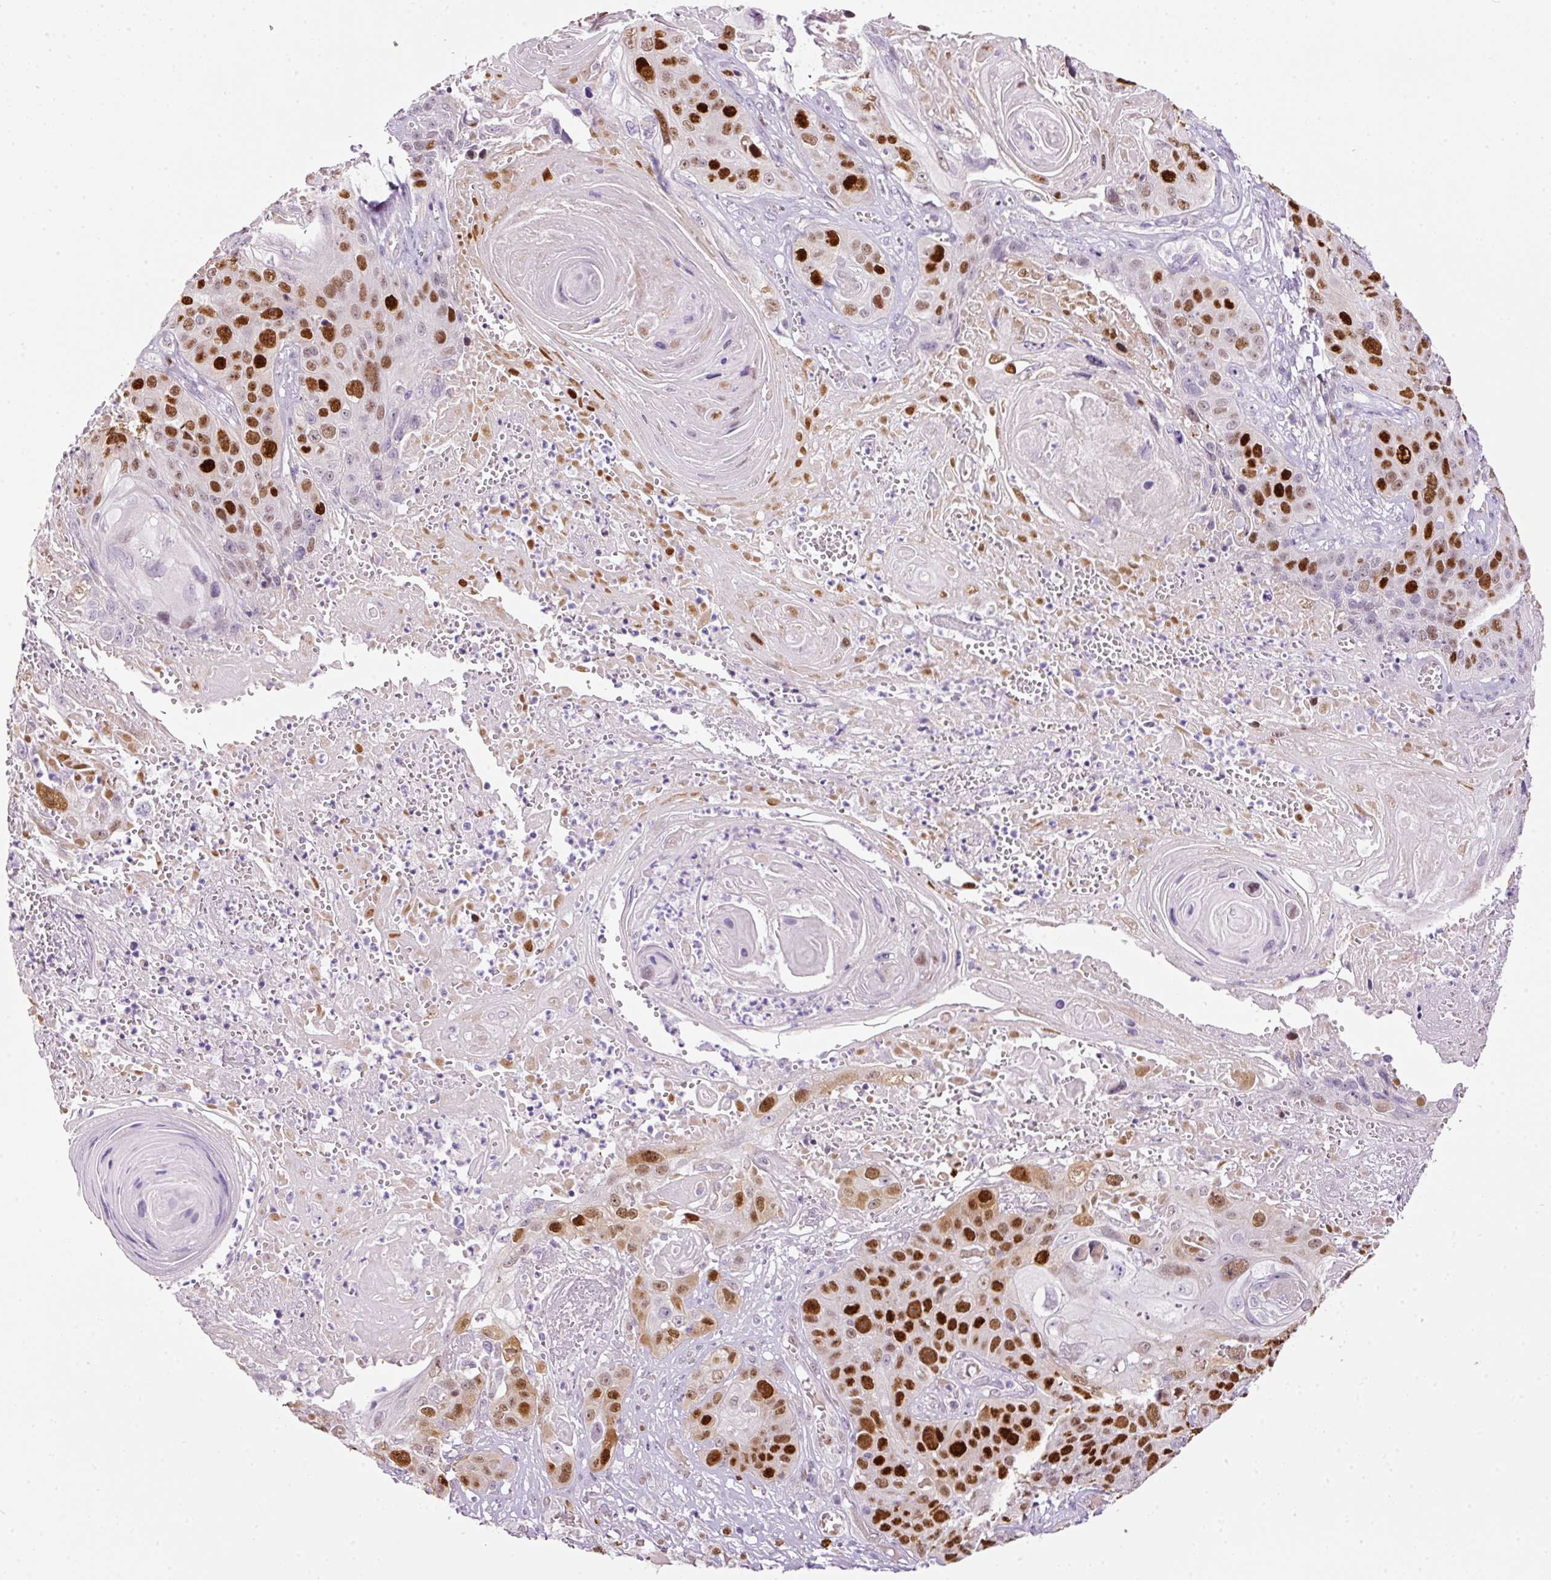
{"staining": {"intensity": "strong", "quantity": ">75%", "location": "nuclear"}, "tissue": "skin cancer", "cell_type": "Tumor cells", "image_type": "cancer", "snomed": [{"axis": "morphology", "description": "Squamous cell carcinoma, NOS"}, {"axis": "topography", "description": "Skin"}], "caption": "Protein expression analysis of human skin cancer reveals strong nuclear staining in about >75% of tumor cells.", "gene": "KPNA2", "patient": {"sex": "male", "age": 55}}